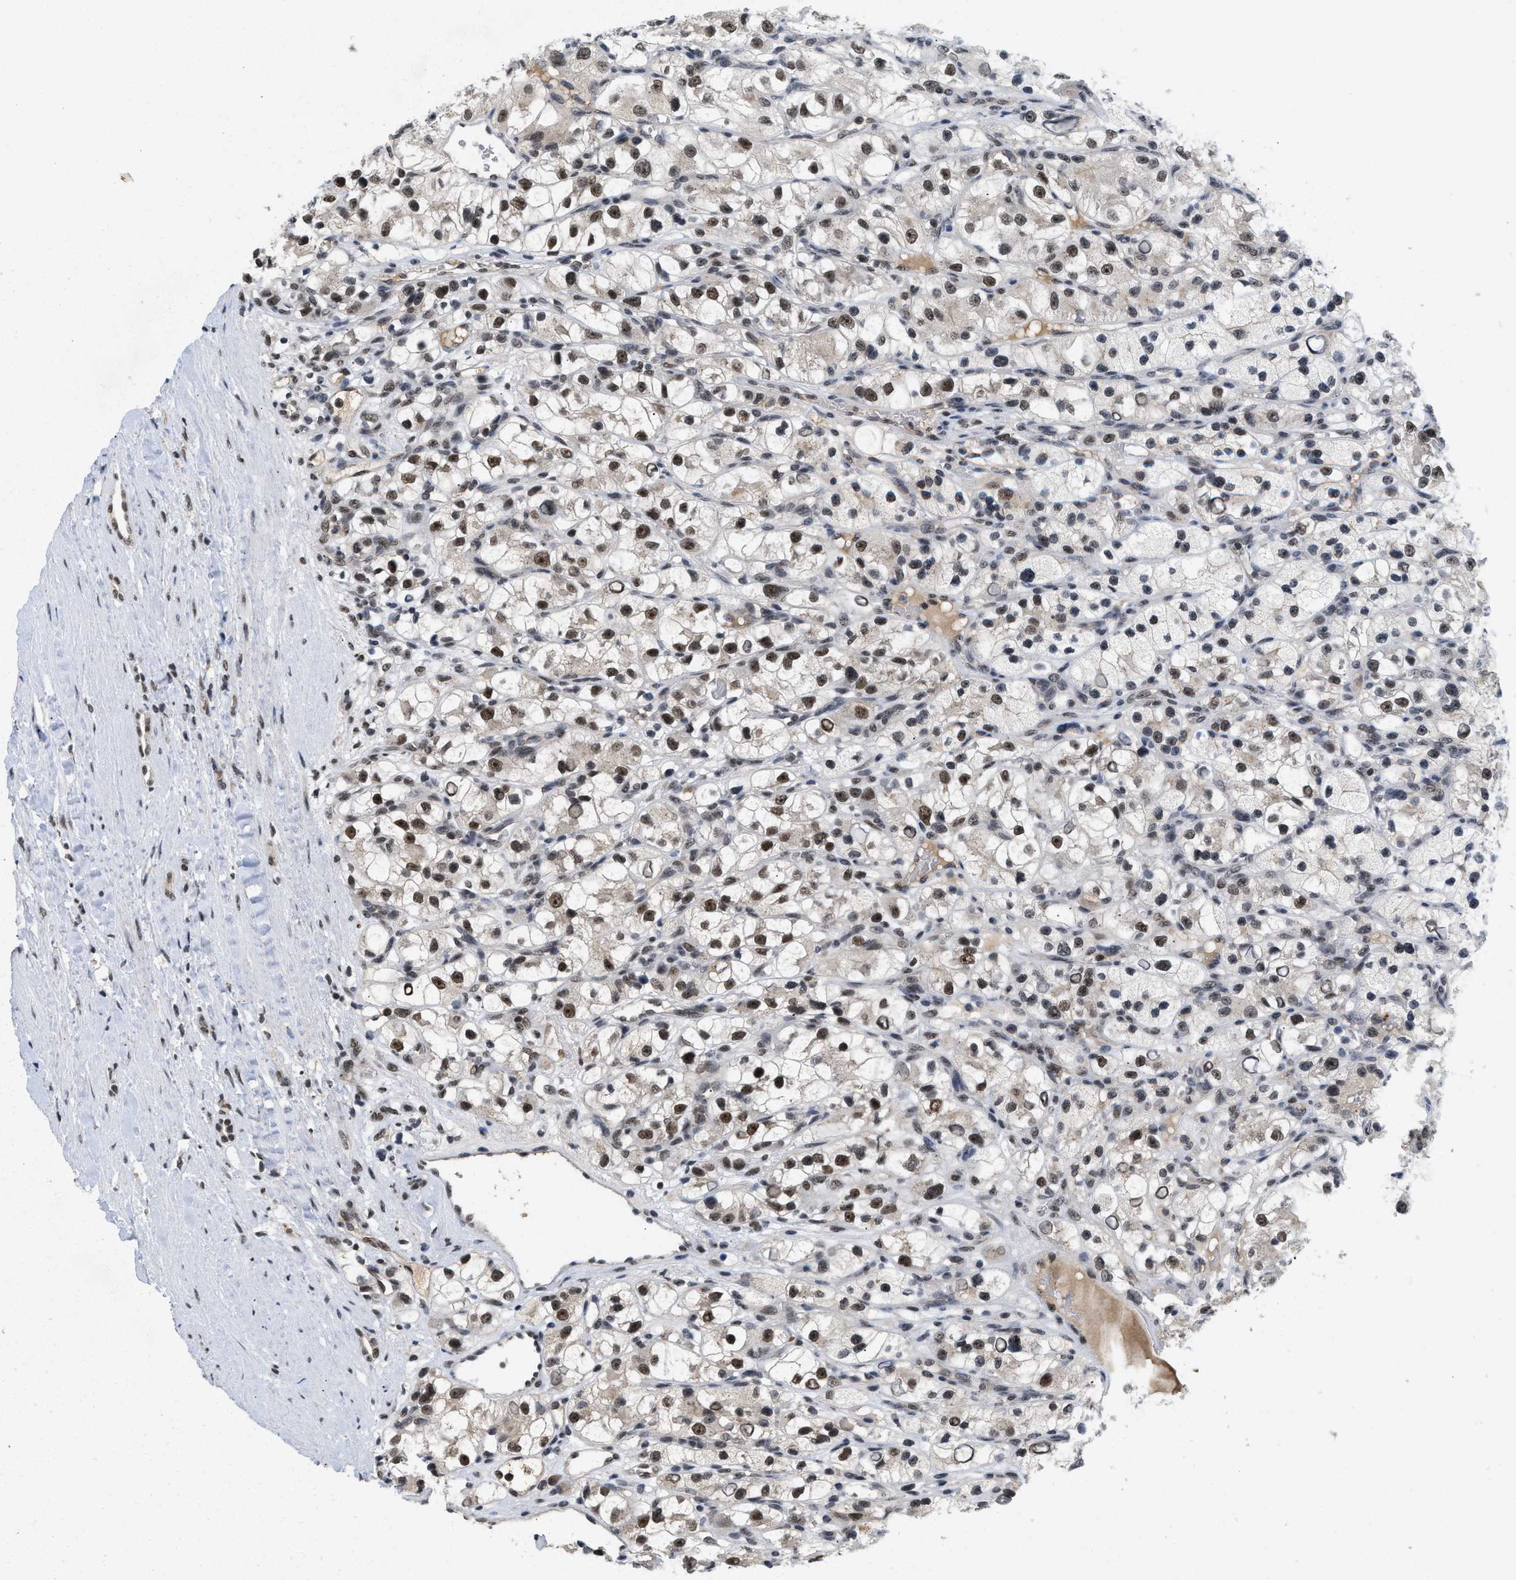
{"staining": {"intensity": "moderate", "quantity": "25%-75%", "location": "nuclear"}, "tissue": "renal cancer", "cell_type": "Tumor cells", "image_type": "cancer", "snomed": [{"axis": "morphology", "description": "Adenocarcinoma, NOS"}, {"axis": "topography", "description": "Kidney"}], "caption": "Immunohistochemical staining of human adenocarcinoma (renal) shows moderate nuclear protein expression in about 25%-75% of tumor cells.", "gene": "ZNF346", "patient": {"sex": "female", "age": 57}}